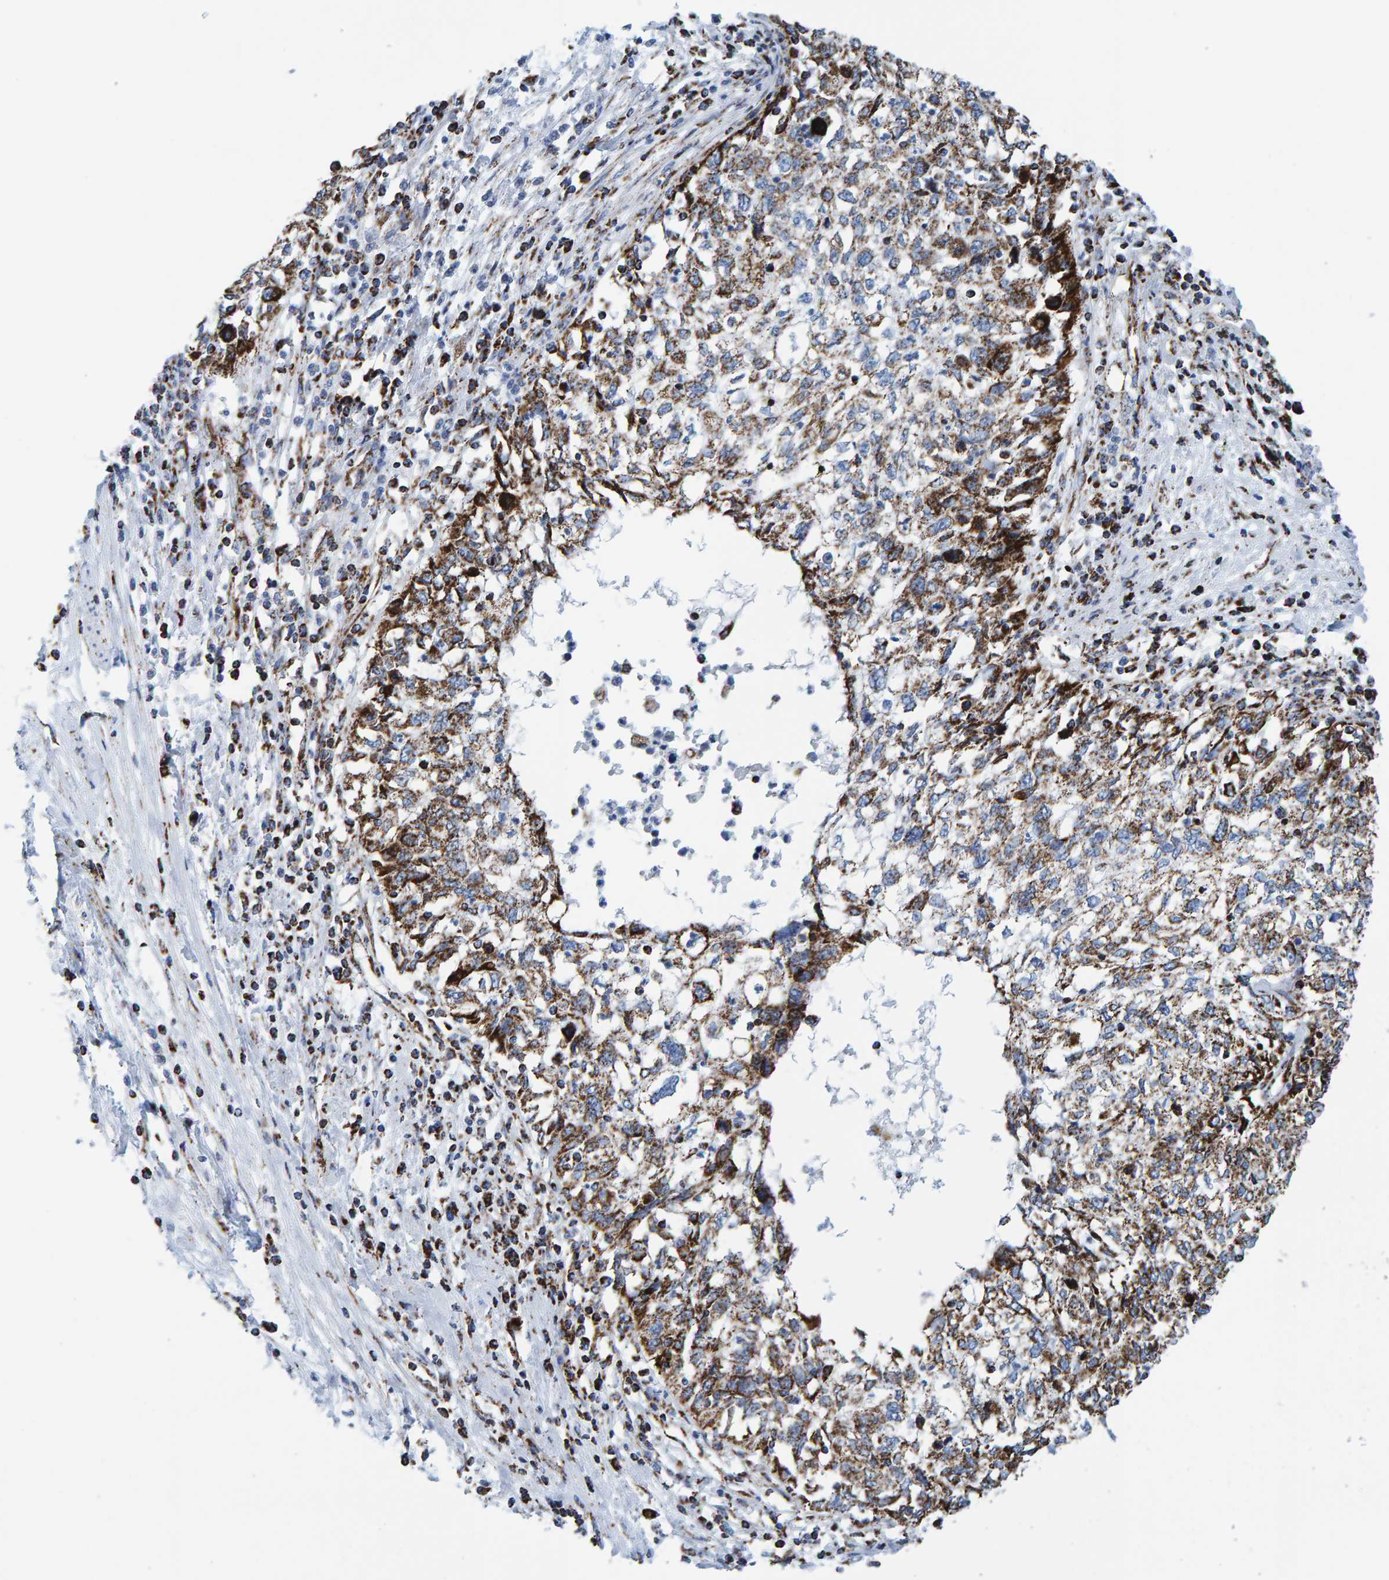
{"staining": {"intensity": "moderate", "quantity": ">75%", "location": "cytoplasmic/membranous"}, "tissue": "cervical cancer", "cell_type": "Tumor cells", "image_type": "cancer", "snomed": [{"axis": "morphology", "description": "Squamous cell carcinoma, NOS"}, {"axis": "topography", "description": "Cervix"}], "caption": "Immunohistochemical staining of squamous cell carcinoma (cervical) demonstrates medium levels of moderate cytoplasmic/membranous positivity in approximately >75% of tumor cells.", "gene": "ENSG00000262660", "patient": {"sex": "female", "age": 57}}